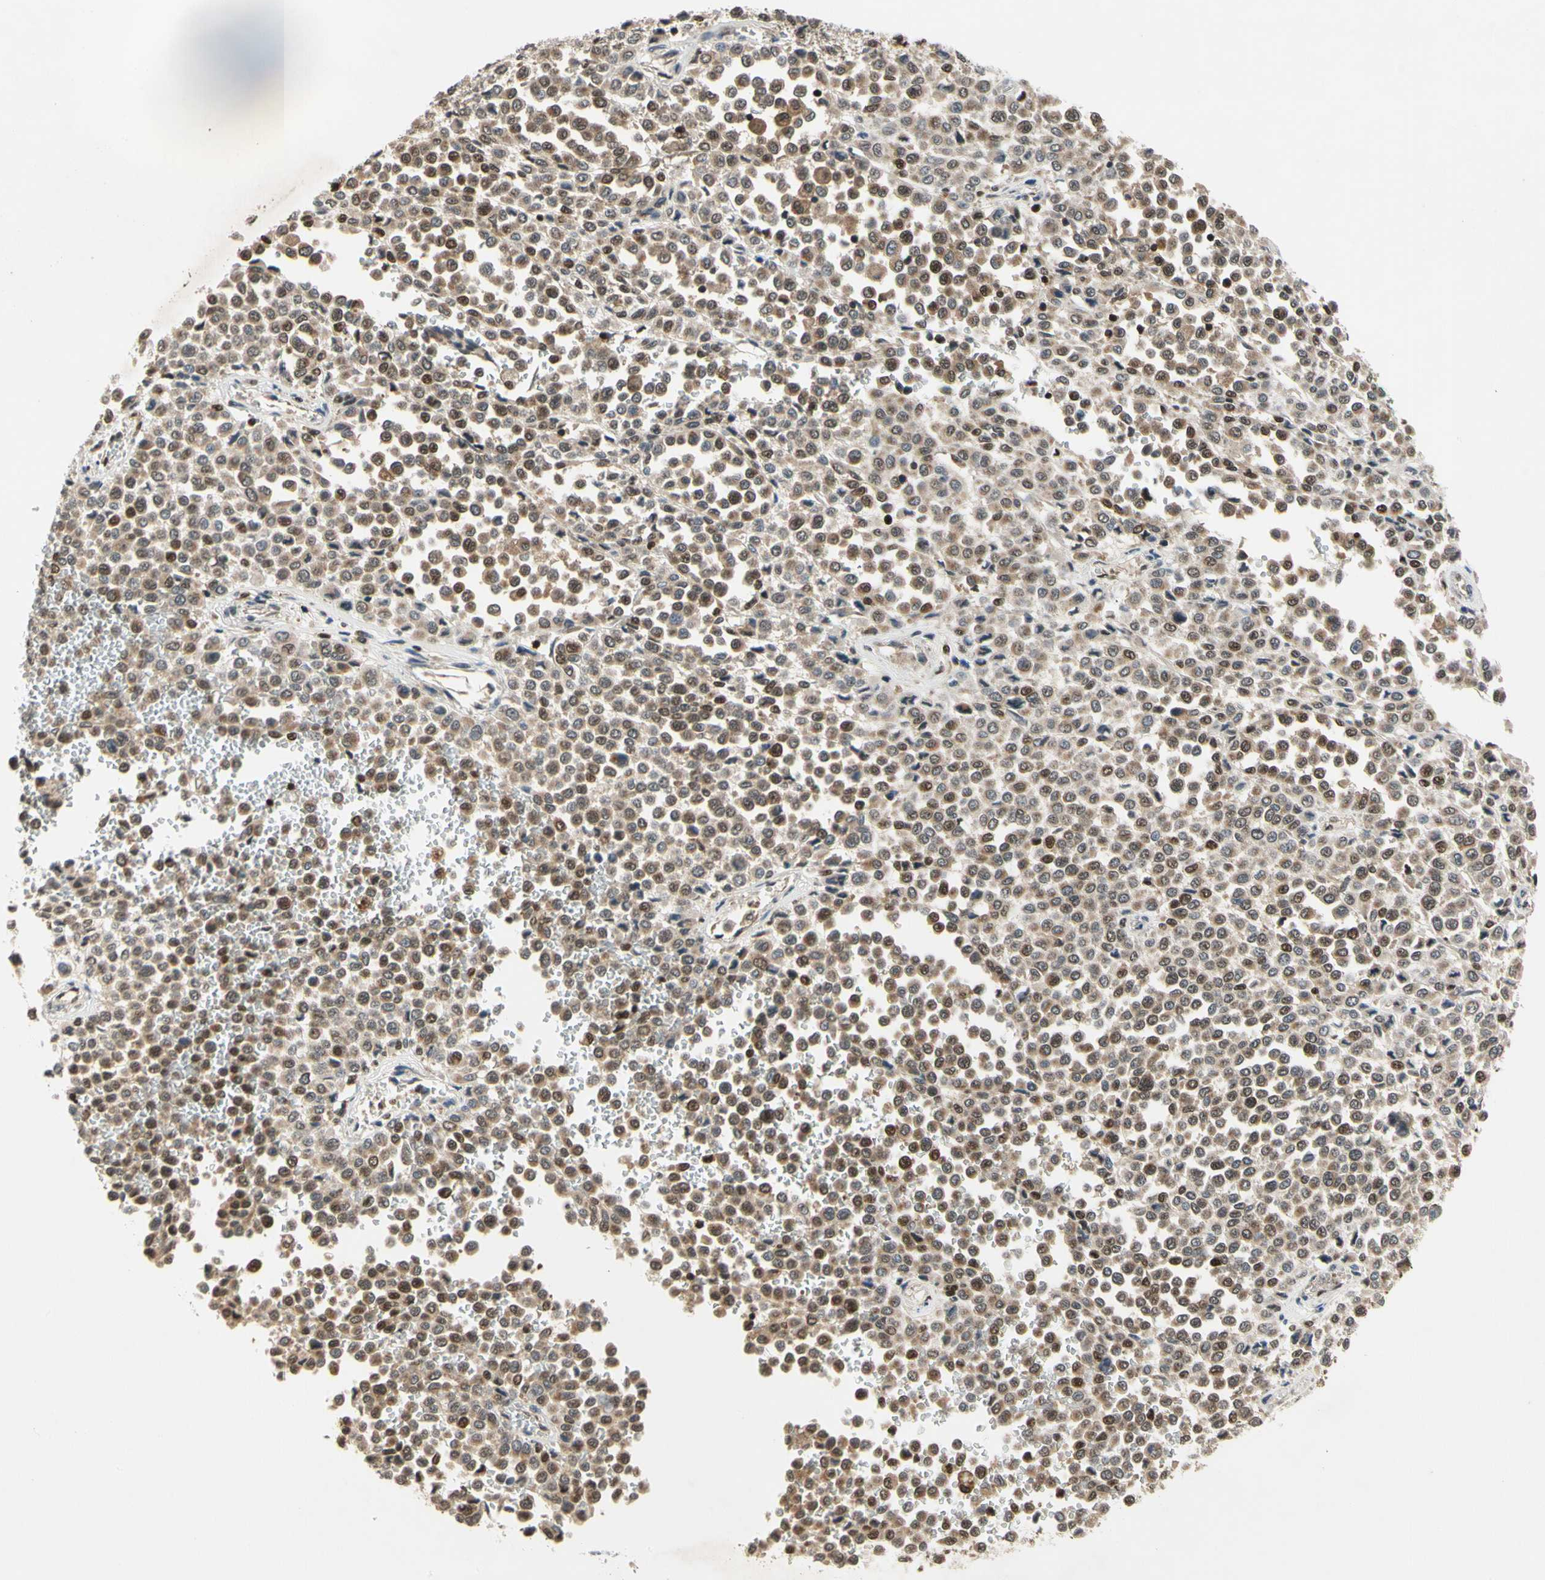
{"staining": {"intensity": "moderate", "quantity": "25%-75%", "location": "nuclear"}, "tissue": "melanoma", "cell_type": "Tumor cells", "image_type": "cancer", "snomed": [{"axis": "morphology", "description": "Malignant melanoma, Metastatic site"}, {"axis": "topography", "description": "Pancreas"}], "caption": "A photomicrograph showing moderate nuclear staining in approximately 25%-75% of tumor cells in malignant melanoma (metastatic site), as visualized by brown immunohistochemical staining.", "gene": "GSR", "patient": {"sex": "female", "age": 30}}